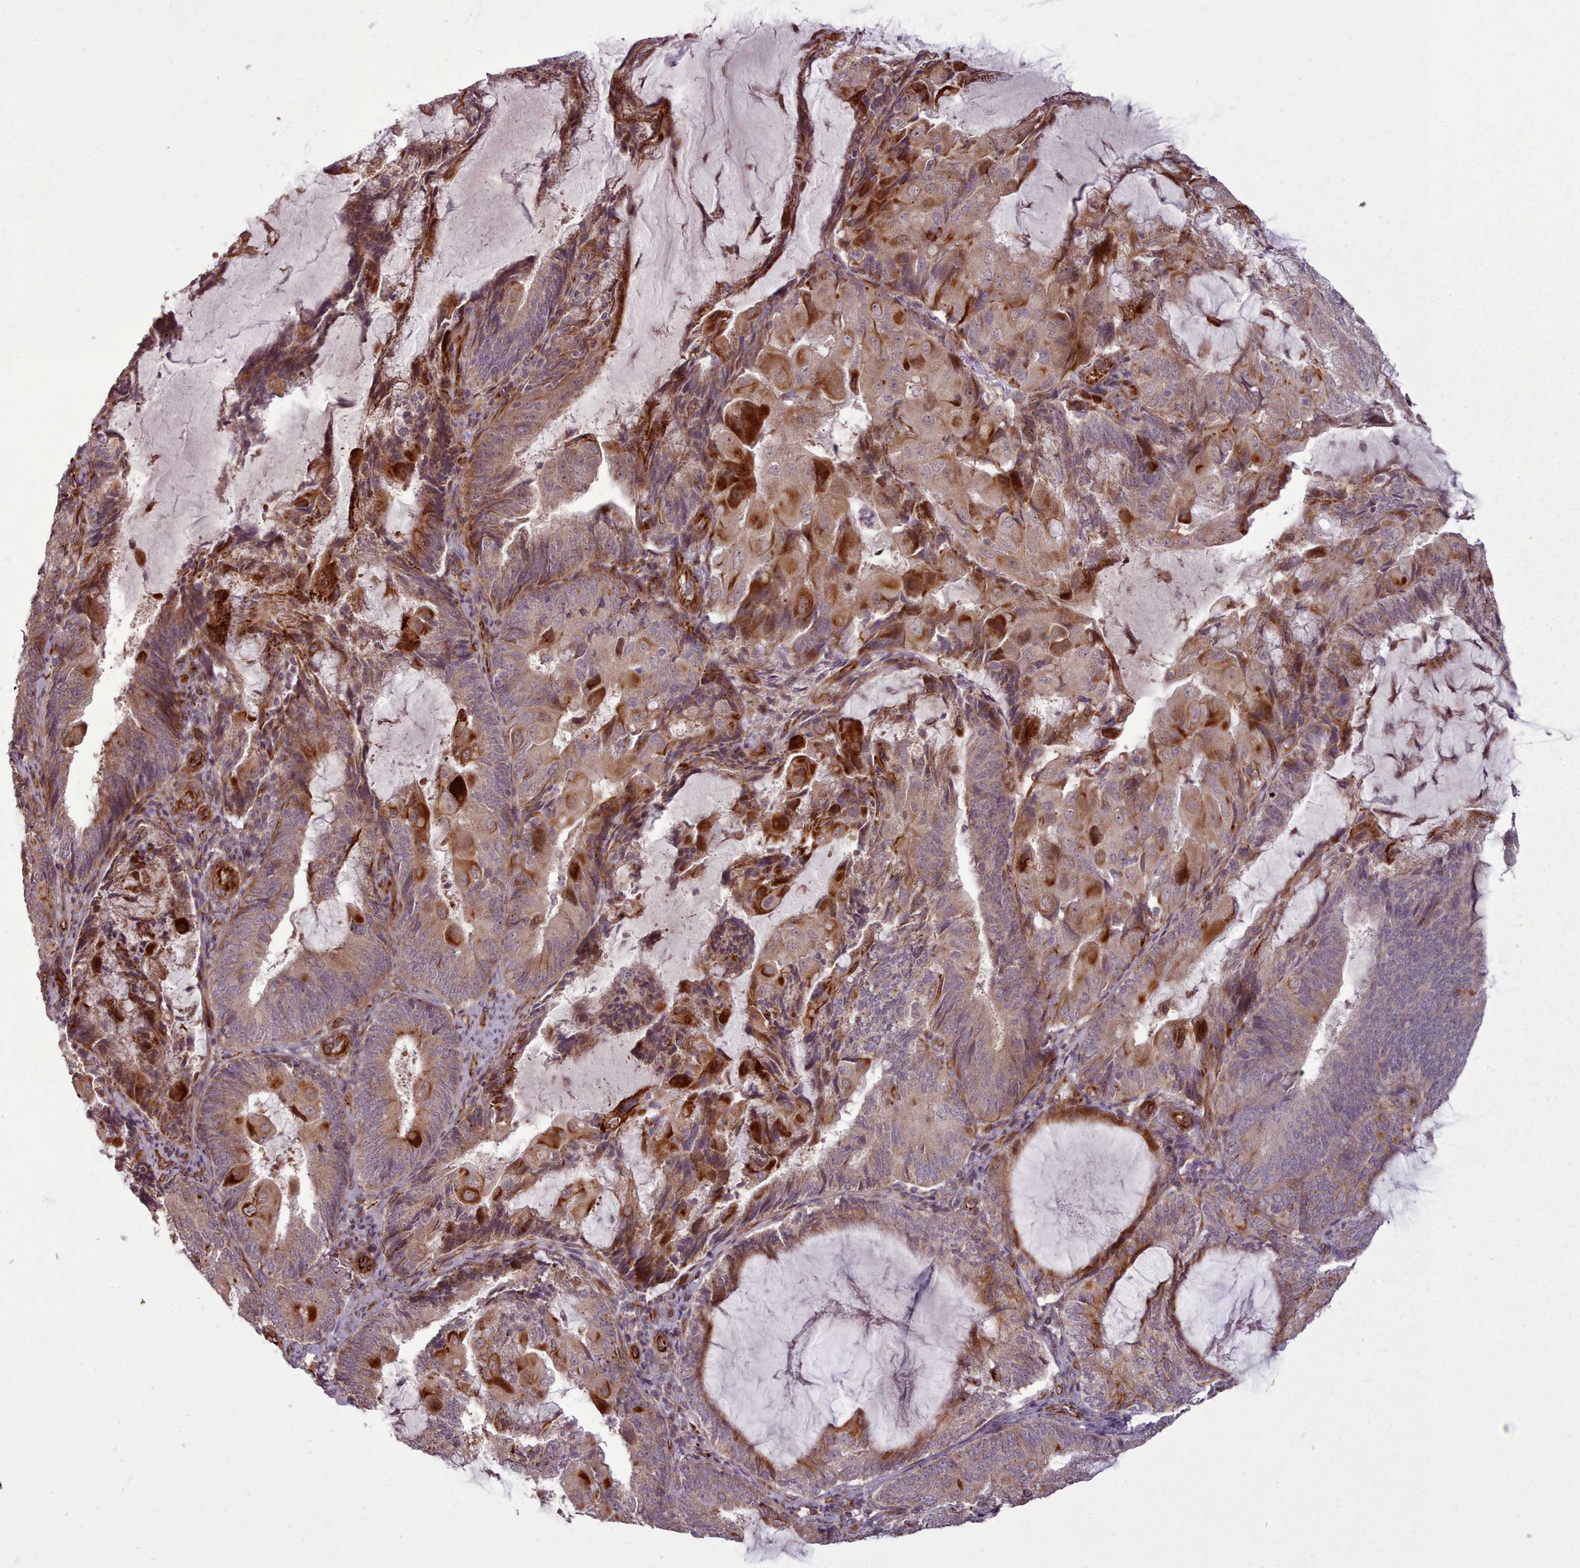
{"staining": {"intensity": "strong", "quantity": "25%-75%", "location": "cytoplasmic/membranous"}, "tissue": "endometrial cancer", "cell_type": "Tumor cells", "image_type": "cancer", "snomed": [{"axis": "morphology", "description": "Adenocarcinoma, NOS"}, {"axis": "topography", "description": "Endometrium"}], "caption": "Protein staining by immunohistochemistry (IHC) reveals strong cytoplasmic/membranous expression in approximately 25%-75% of tumor cells in endometrial adenocarcinoma.", "gene": "GBGT1", "patient": {"sex": "female", "age": 81}}